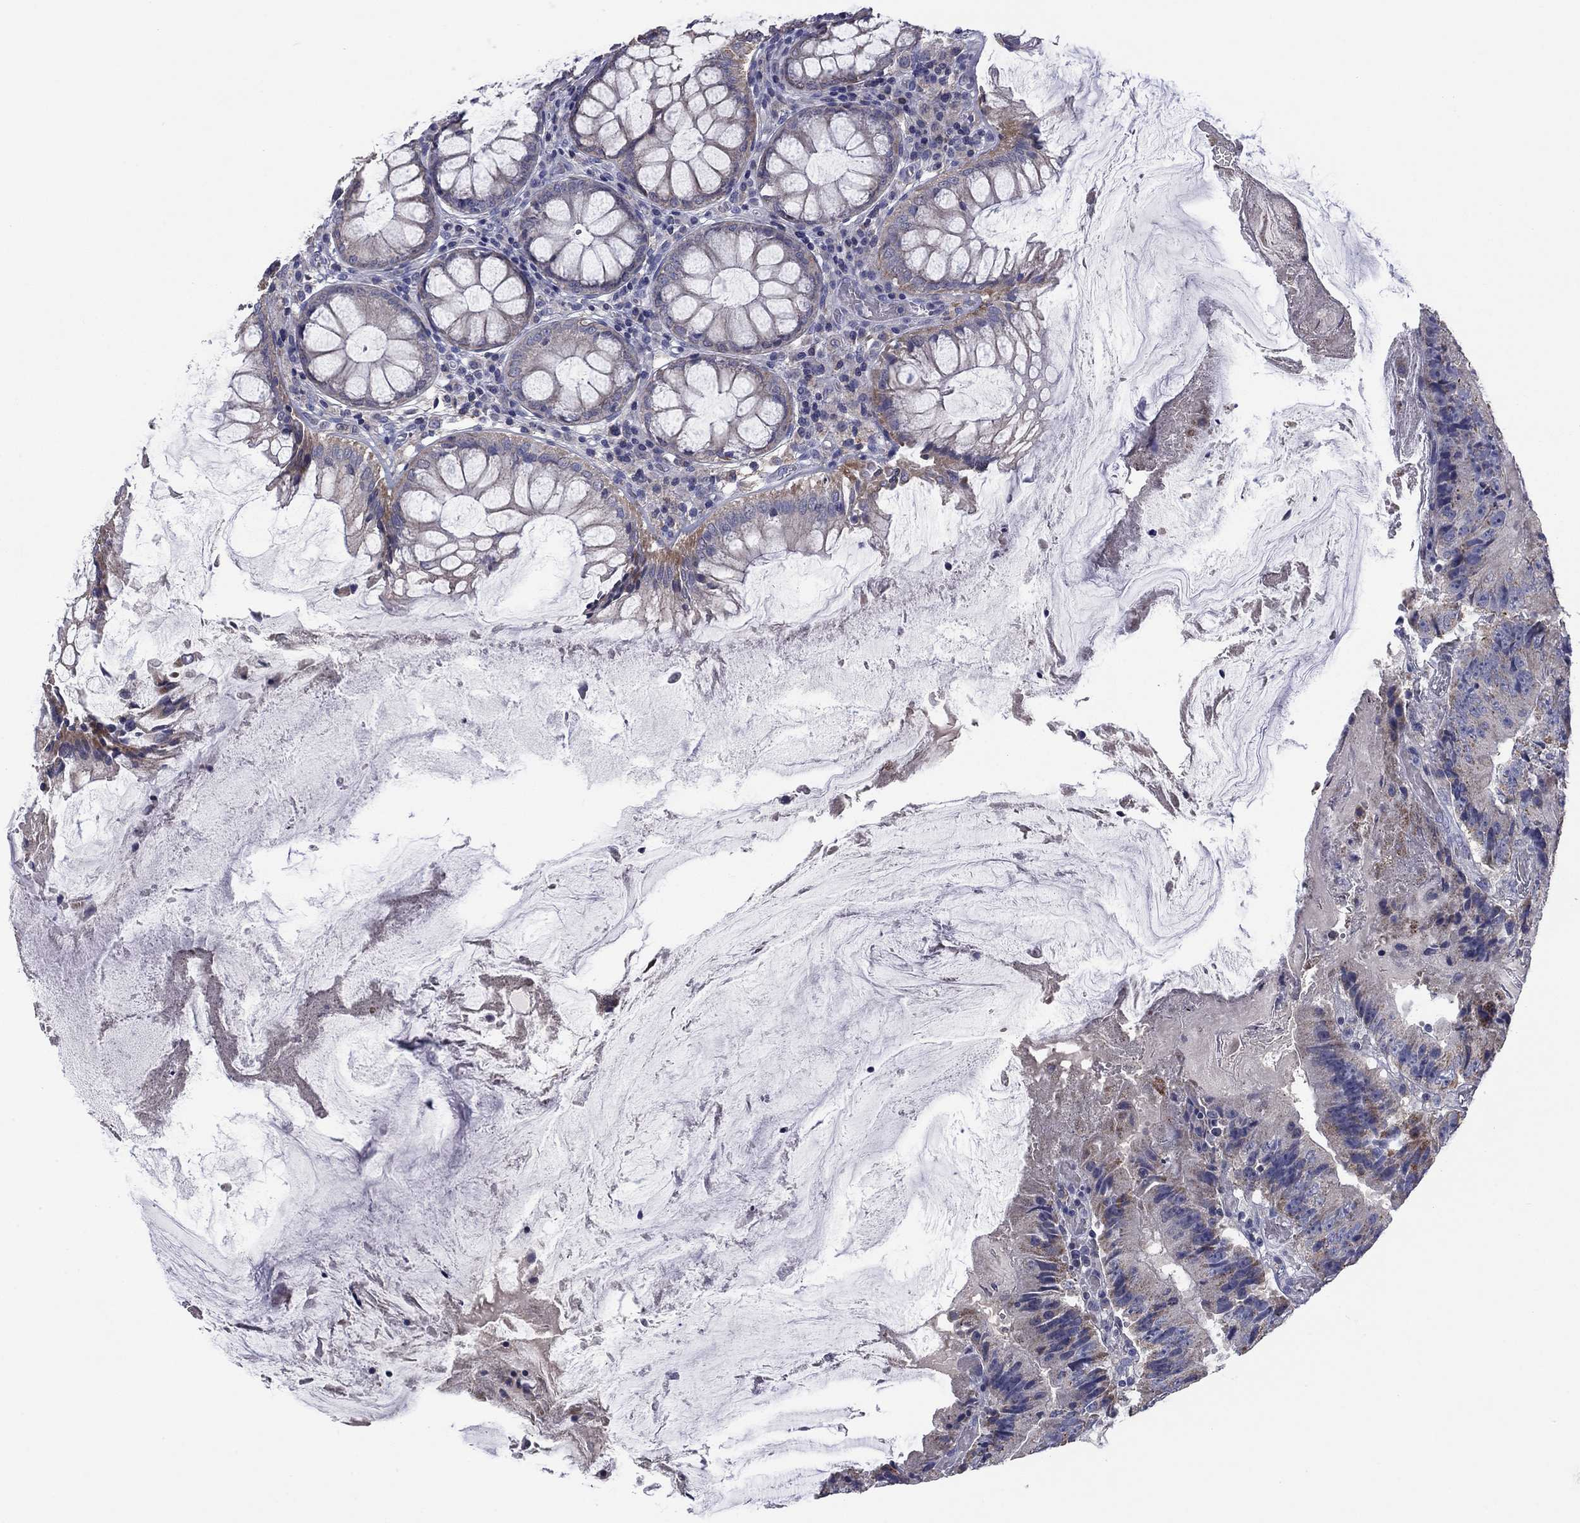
{"staining": {"intensity": "moderate", "quantity": "<25%", "location": "cytoplasmic/membranous"}, "tissue": "colorectal cancer", "cell_type": "Tumor cells", "image_type": "cancer", "snomed": [{"axis": "morphology", "description": "Adenocarcinoma, NOS"}, {"axis": "topography", "description": "Colon"}], "caption": "Immunohistochemical staining of human adenocarcinoma (colorectal) exhibits low levels of moderate cytoplasmic/membranous protein expression in about <25% of tumor cells.", "gene": "FRK", "patient": {"sex": "female", "age": 86}}